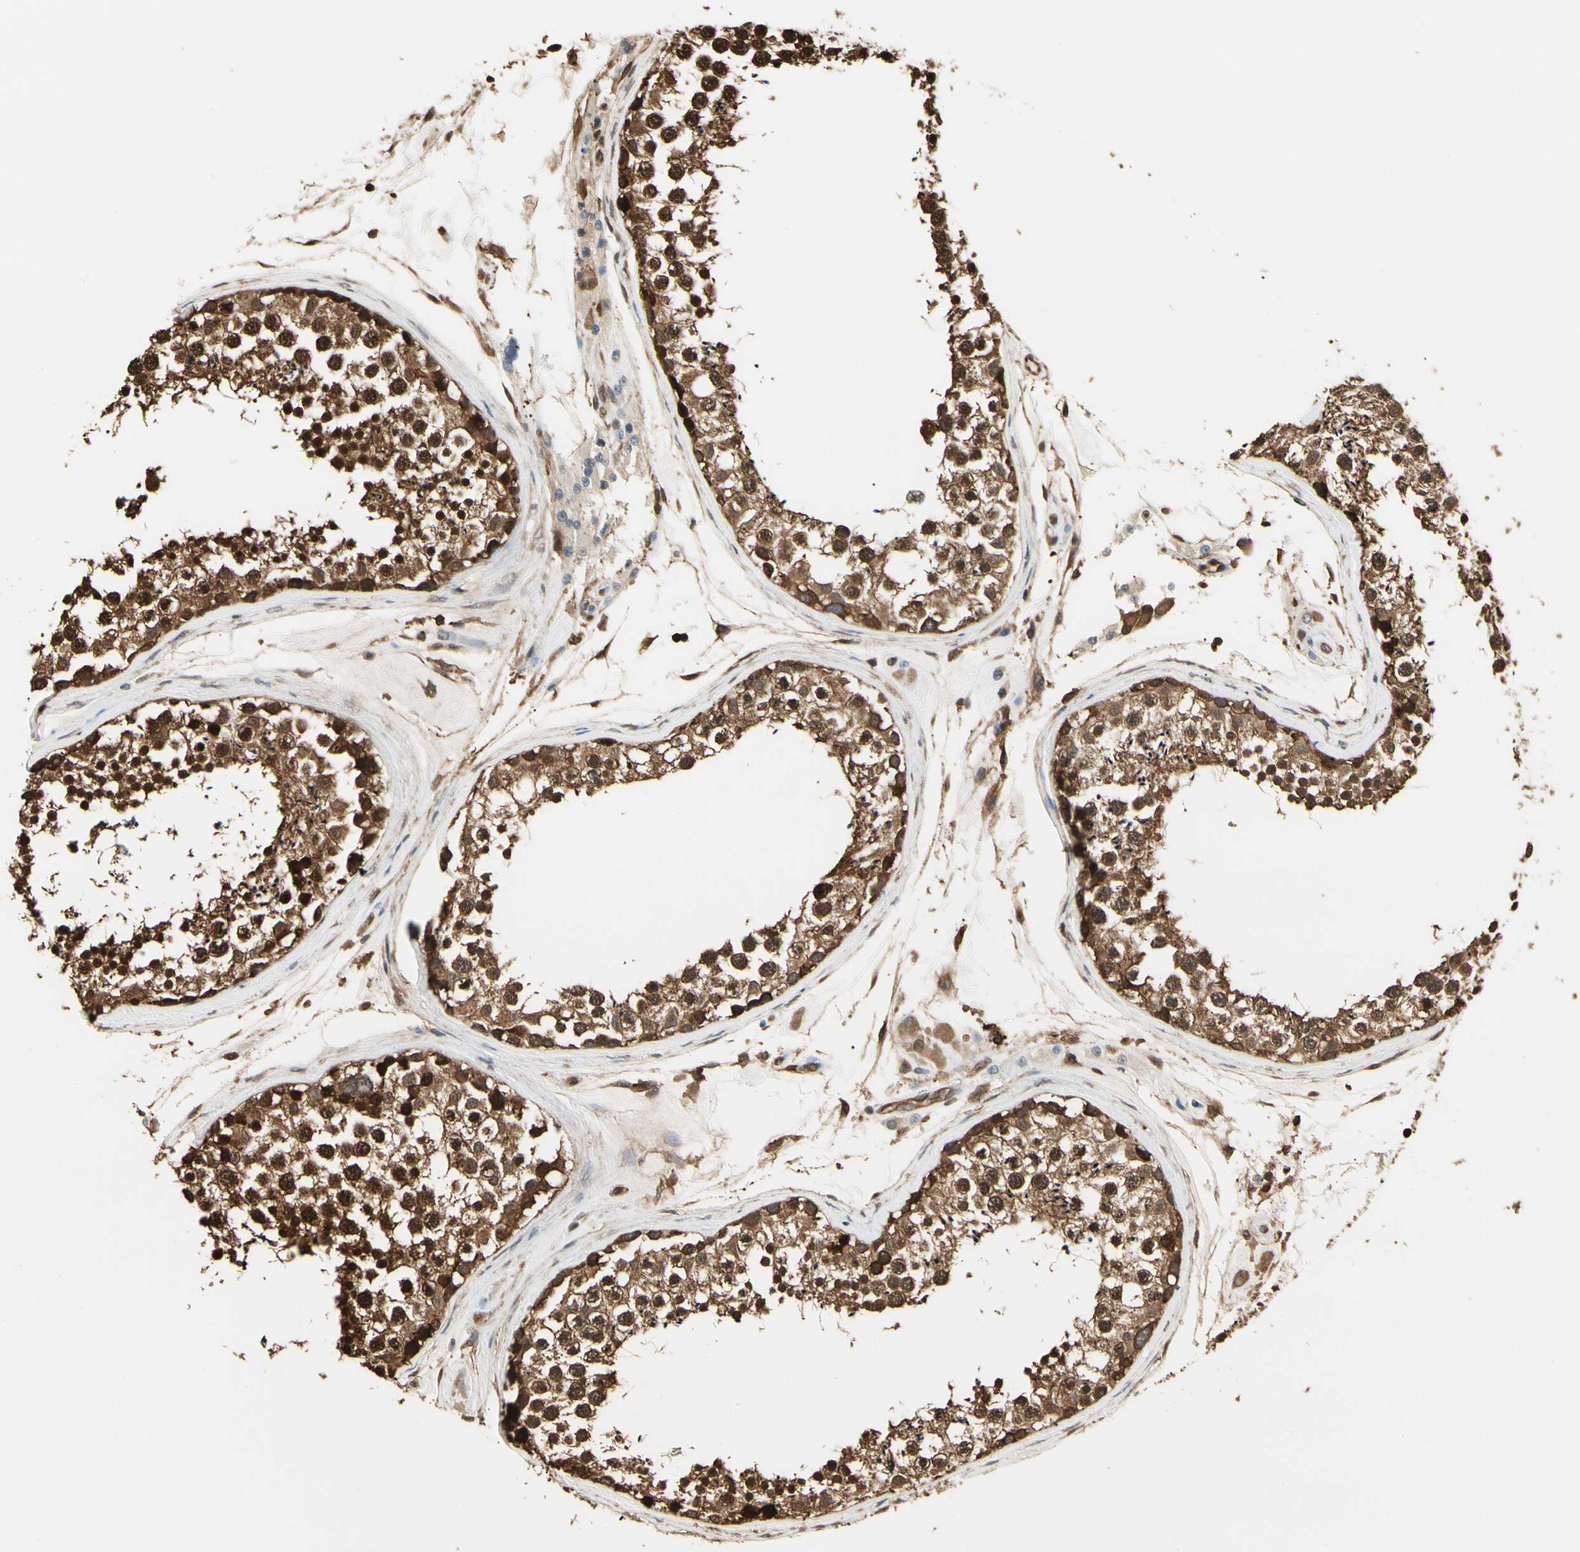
{"staining": {"intensity": "strong", "quantity": ">75%", "location": "cytoplasmic/membranous,nuclear"}, "tissue": "testis", "cell_type": "Cells in seminiferous ducts", "image_type": "normal", "snomed": [{"axis": "morphology", "description": "Normal tissue, NOS"}, {"axis": "topography", "description": "Testis"}], "caption": "The photomicrograph demonstrates immunohistochemical staining of benign testis. There is strong cytoplasmic/membranous,nuclear expression is seen in about >75% of cells in seminiferous ducts.", "gene": "YWHAE", "patient": {"sex": "male", "age": 46}}